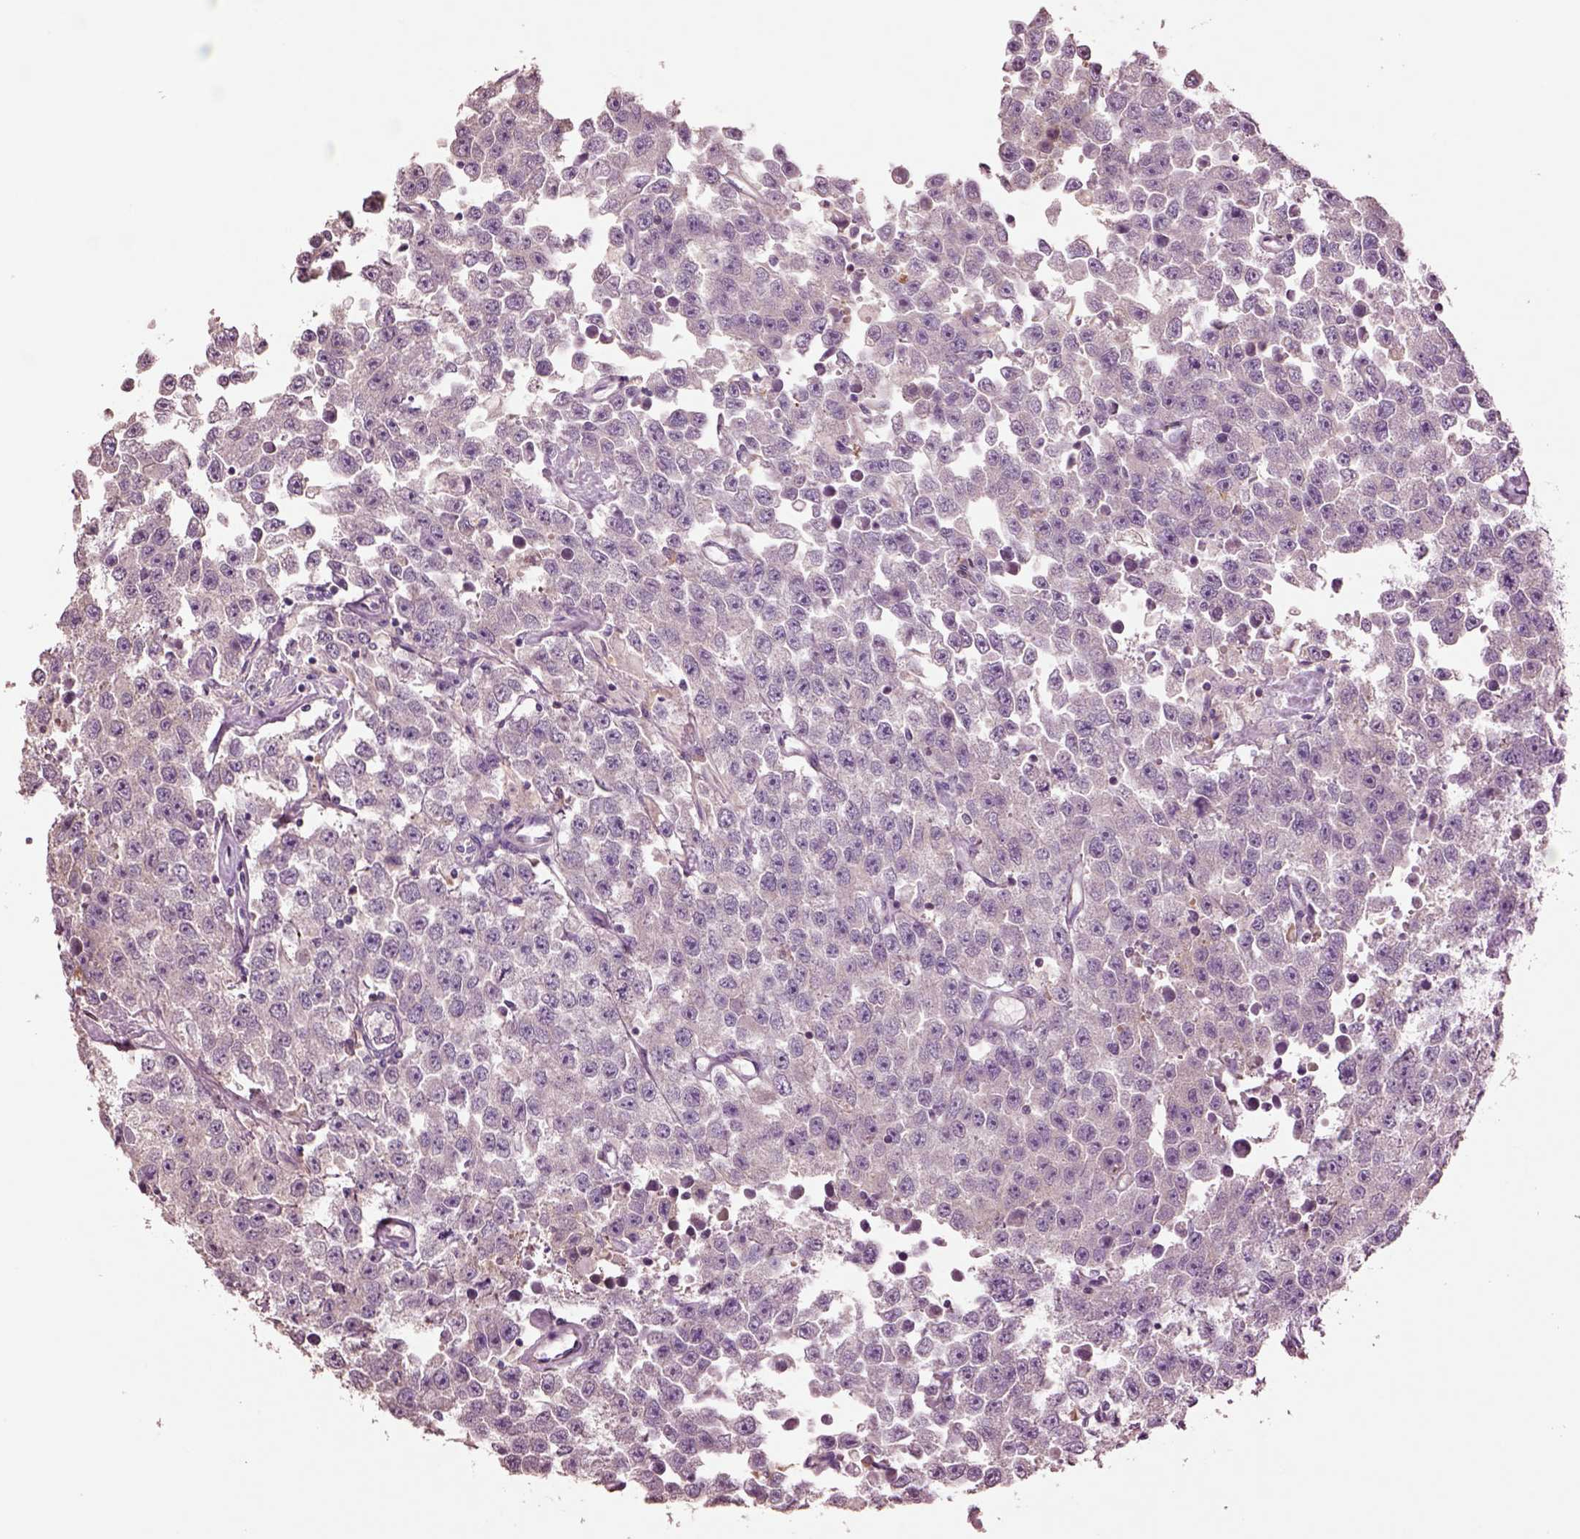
{"staining": {"intensity": "negative", "quantity": "none", "location": "none"}, "tissue": "testis cancer", "cell_type": "Tumor cells", "image_type": "cancer", "snomed": [{"axis": "morphology", "description": "Seminoma, NOS"}, {"axis": "topography", "description": "Testis"}], "caption": "This is a micrograph of IHC staining of testis cancer (seminoma), which shows no expression in tumor cells.", "gene": "CLPSL1", "patient": {"sex": "male", "age": 52}}